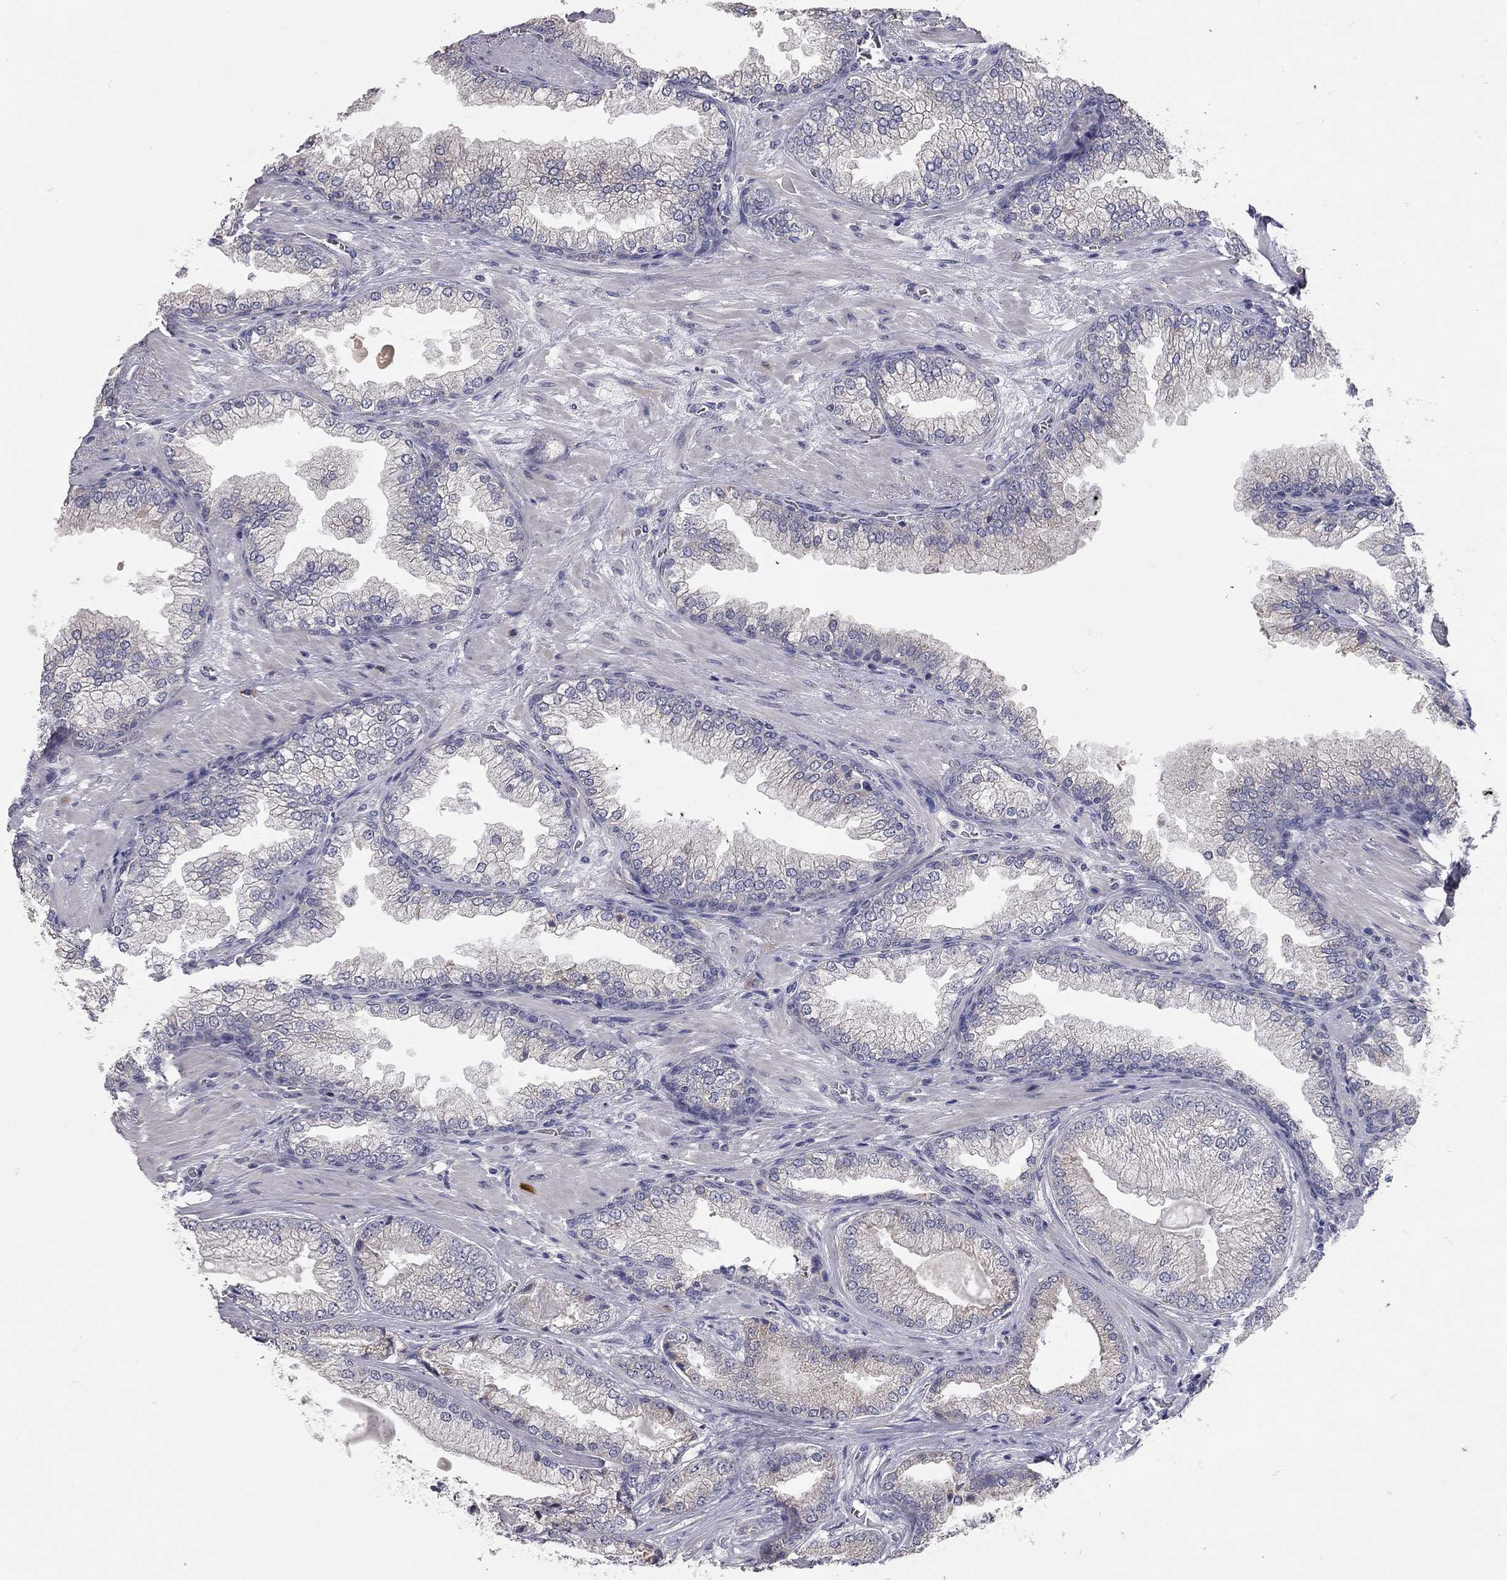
{"staining": {"intensity": "negative", "quantity": "none", "location": "none"}, "tissue": "prostate cancer", "cell_type": "Tumor cells", "image_type": "cancer", "snomed": [{"axis": "morphology", "description": "Adenocarcinoma, Low grade"}, {"axis": "topography", "description": "Prostate"}], "caption": "IHC image of neoplastic tissue: human prostate cancer (low-grade adenocarcinoma) stained with DAB (3,3'-diaminobenzidine) exhibits no significant protein expression in tumor cells.", "gene": "XAGE2", "patient": {"sex": "male", "age": 57}}